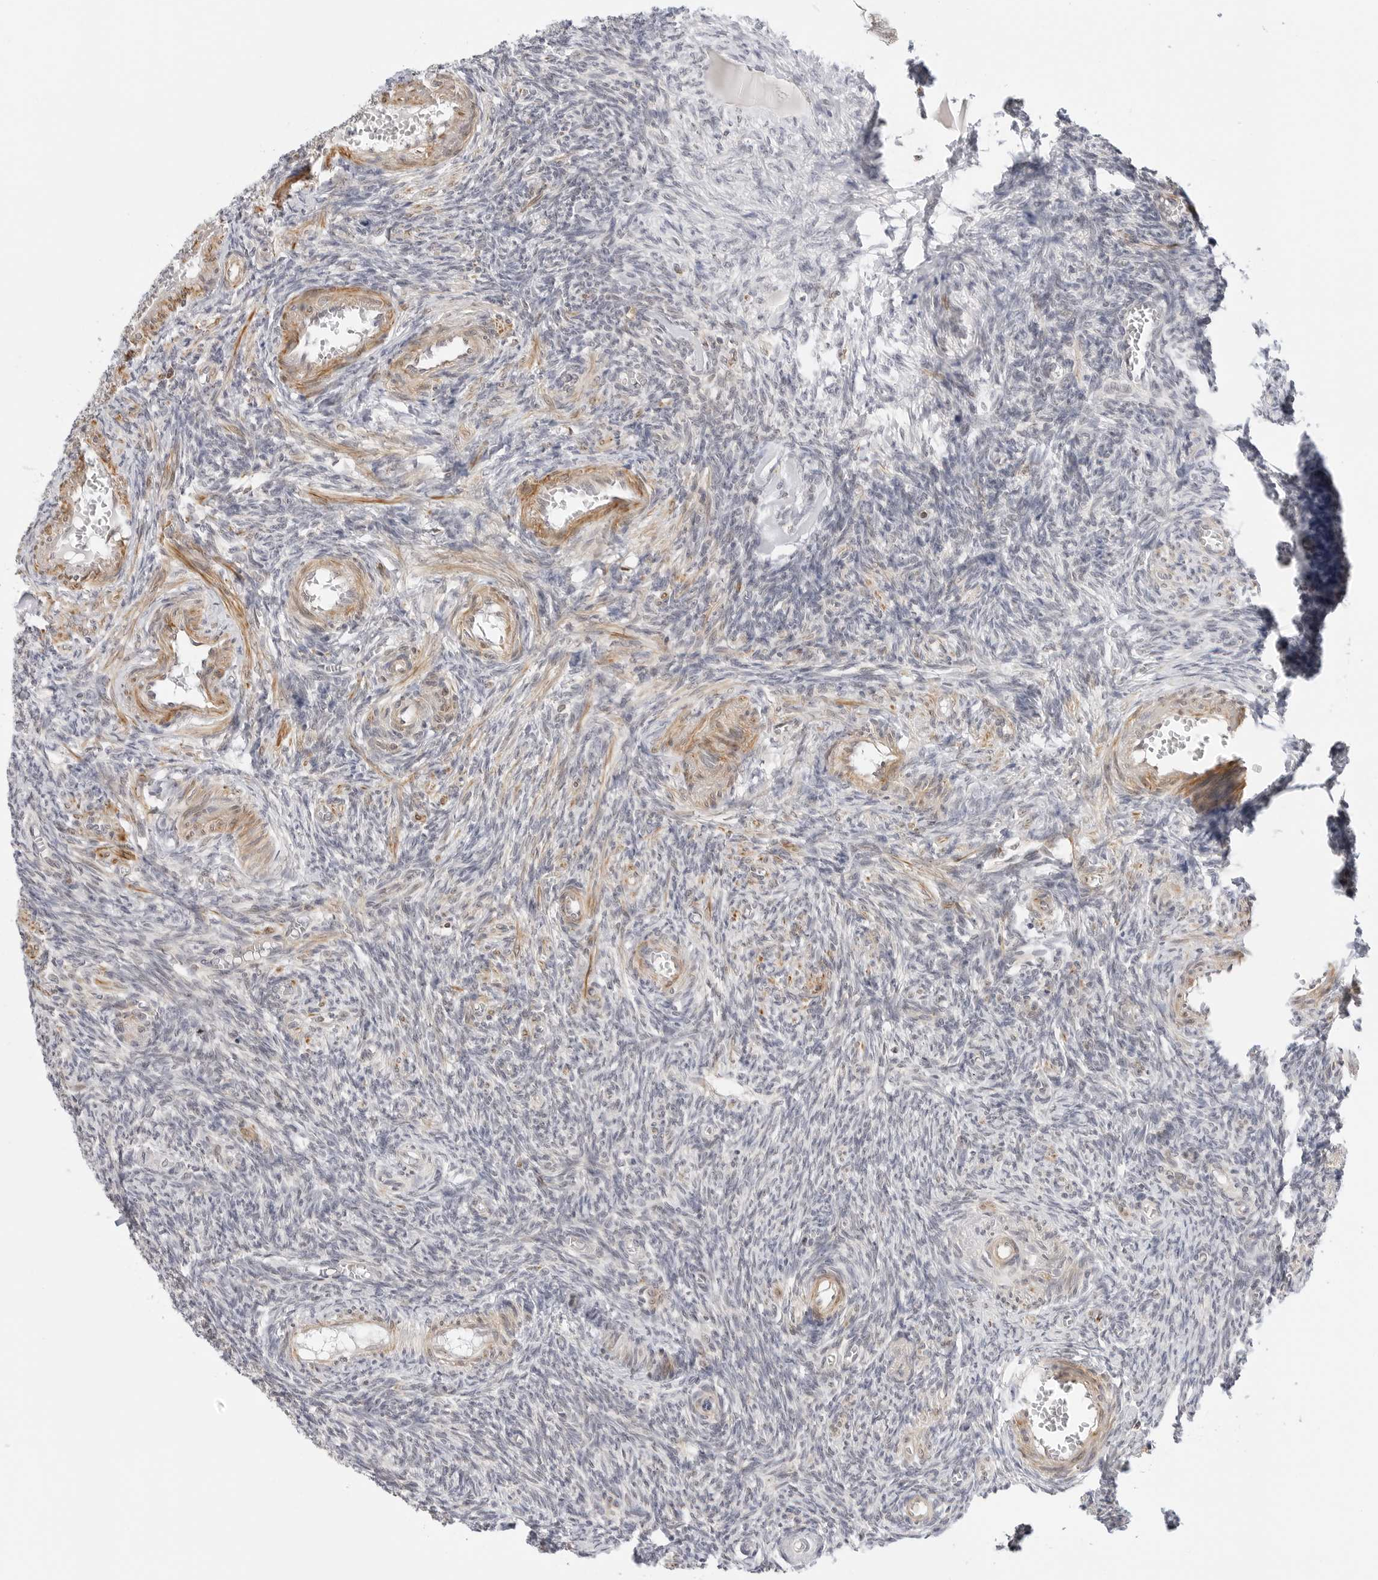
{"staining": {"intensity": "moderate", "quantity": "<25%", "location": "cytoplasmic/membranous"}, "tissue": "ovary", "cell_type": "Ovarian stroma cells", "image_type": "normal", "snomed": [{"axis": "morphology", "description": "Normal tissue, NOS"}, {"axis": "topography", "description": "Ovary"}], "caption": "High-power microscopy captured an immunohistochemistry image of unremarkable ovary, revealing moderate cytoplasmic/membranous positivity in approximately <25% of ovarian stroma cells.", "gene": "GORAB", "patient": {"sex": "female", "age": 27}}